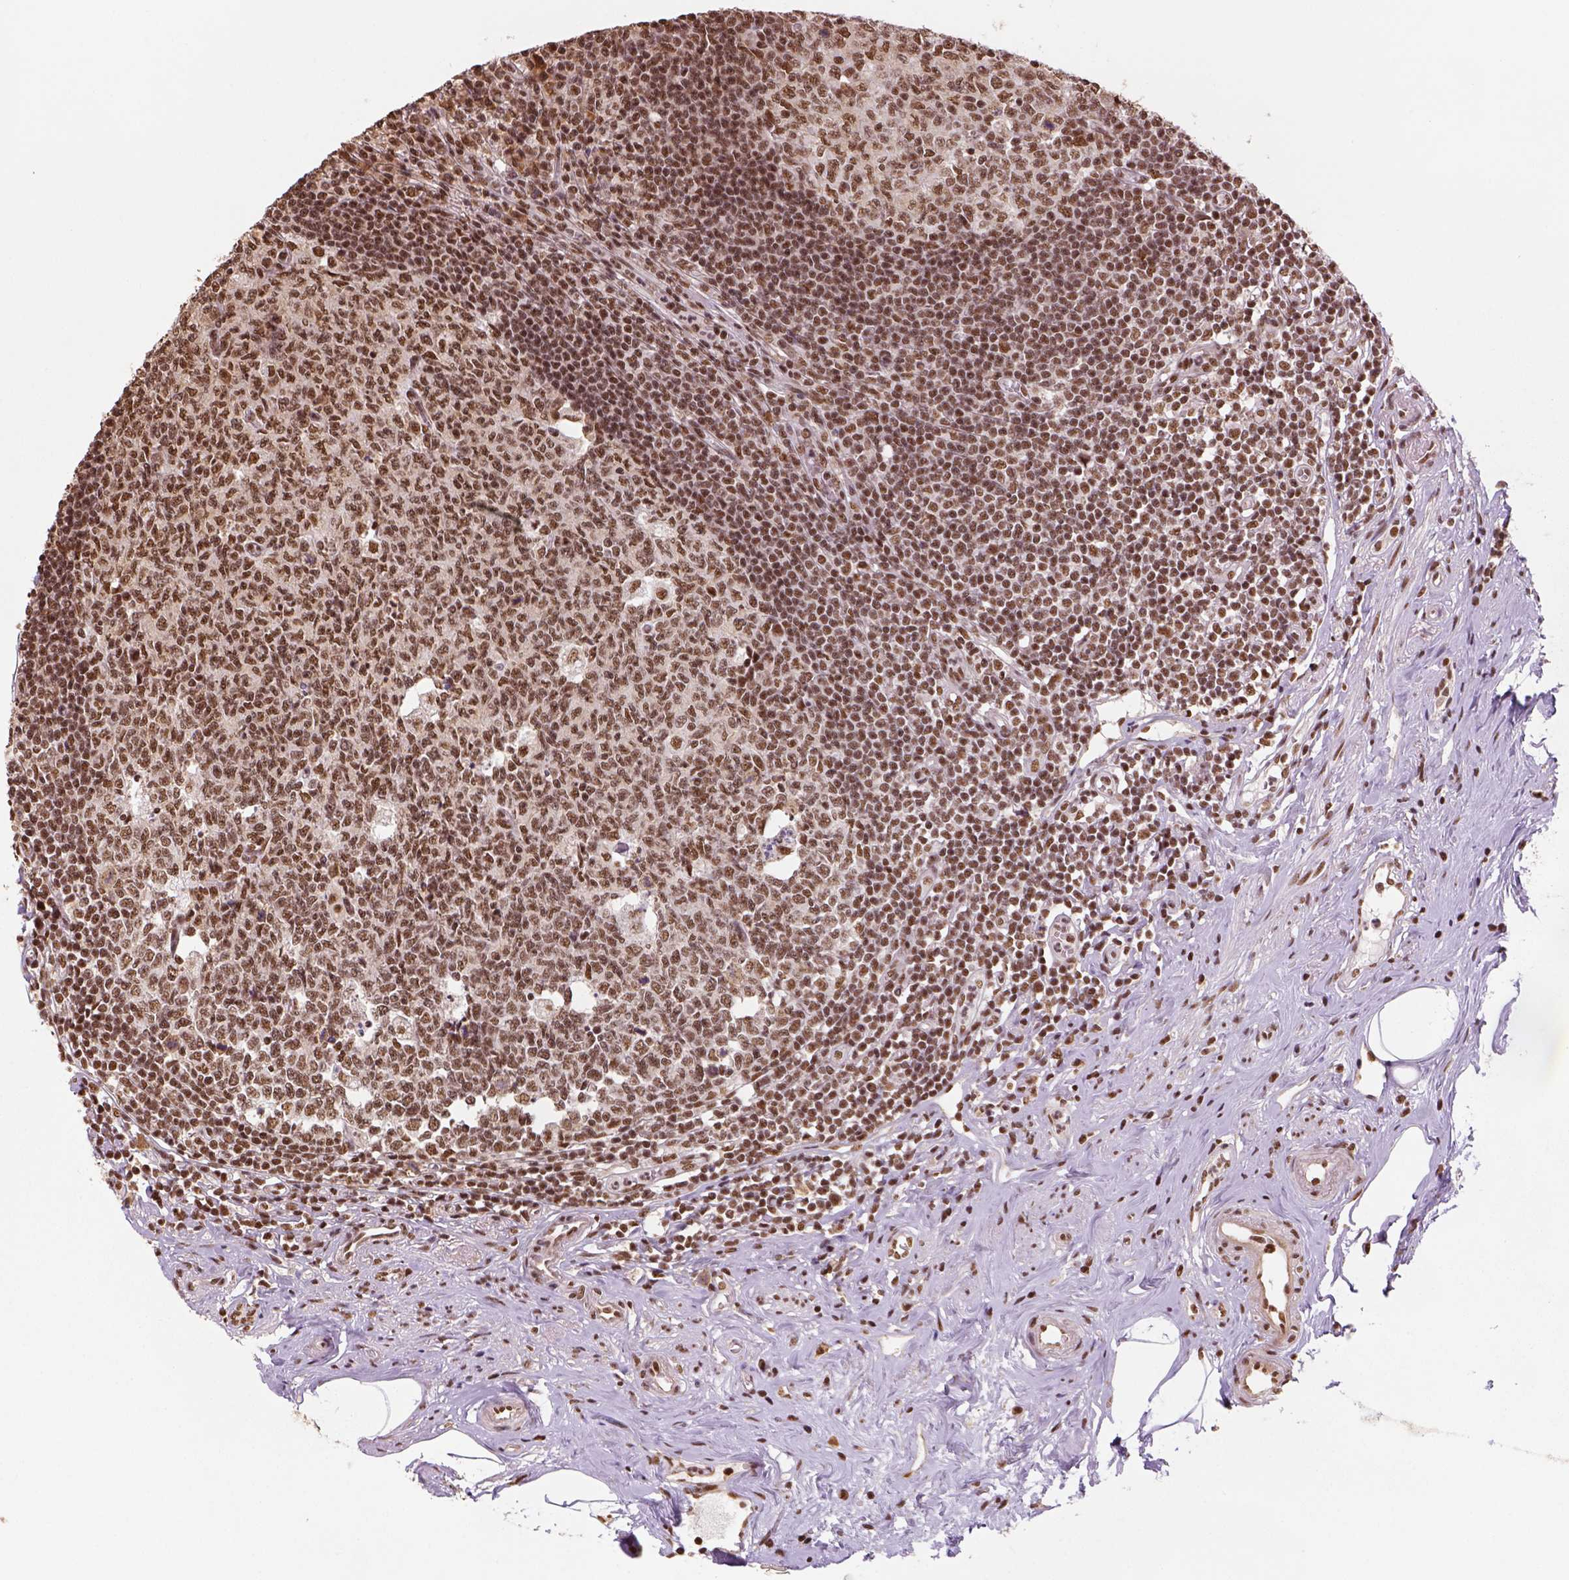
{"staining": {"intensity": "strong", "quantity": ">75%", "location": "nuclear"}, "tissue": "appendix", "cell_type": "Glandular cells", "image_type": "normal", "snomed": [{"axis": "morphology", "description": "Normal tissue, NOS"}, {"axis": "morphology", "description": "Carcinoma, endometroid"}, {"axis": "topography", "description": "Appendix"}, {"axis": "topography", "description": "Colon"}], "caption": "There is high levels of strong nuclear positivity in glandular cells of unremarkable appendix, as demonstrated by immunohistochemical staining (brown color).", "gene": "CCAR1", "patient": {"sex": "female", "age": 60}}